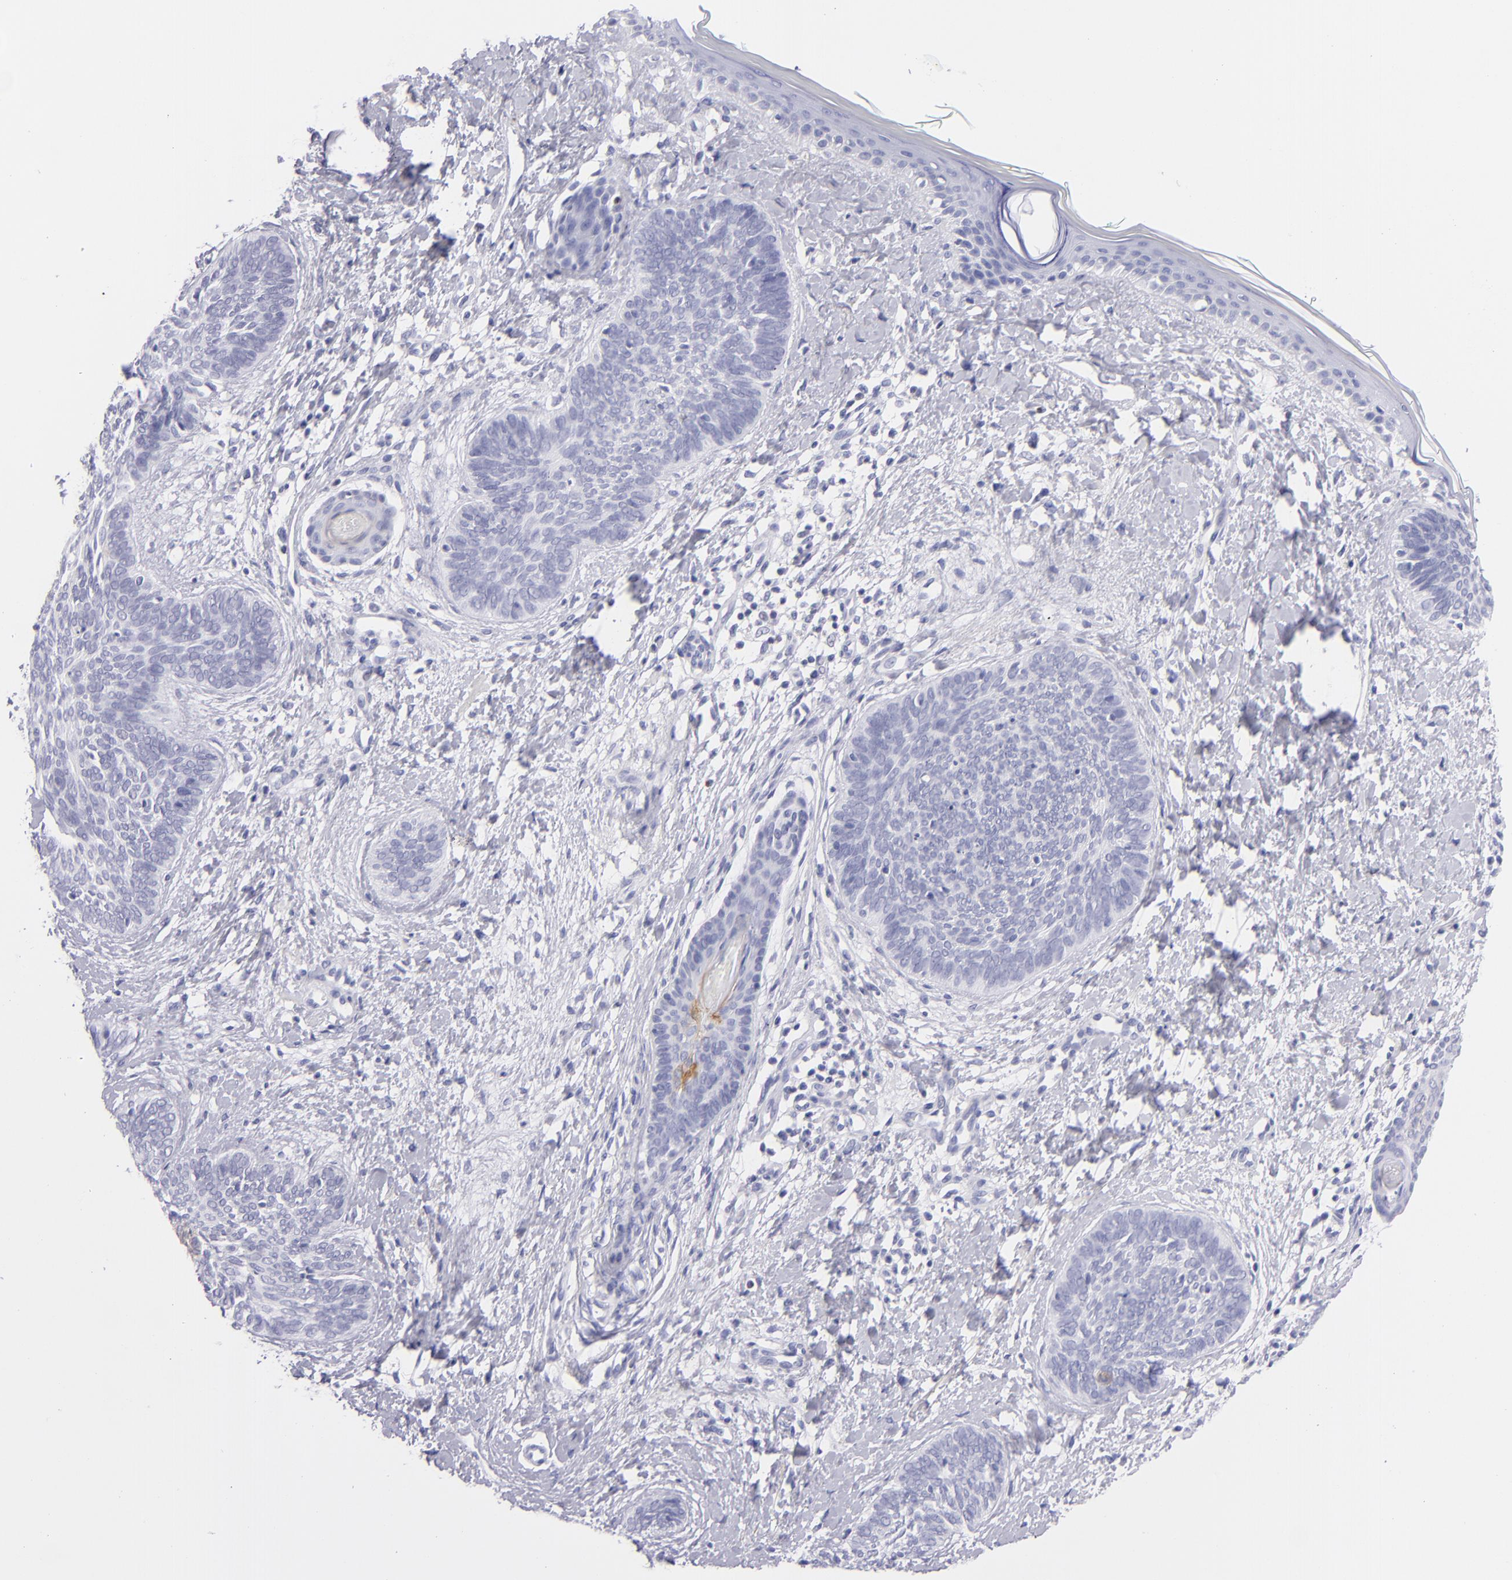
{"staining": {"intensity": "negative", "quantity": "none", "location": "none"}, "tissue": "skin cancer", "cell_type": "Tumor cells", "image_type": "cancer", "snomed": [{"axis": "morphology", "description": "Basal cell carcinoma"}, {"axis": "topography", "description": "Skin"}], "caption": "This is an immunohistochemistry (IHC) micrograph of human basal cell carcinoma (skin). There is no positivity in tumor cells.", "gene": "PRF1", "patient": {"sex": "female", "age": 81}}